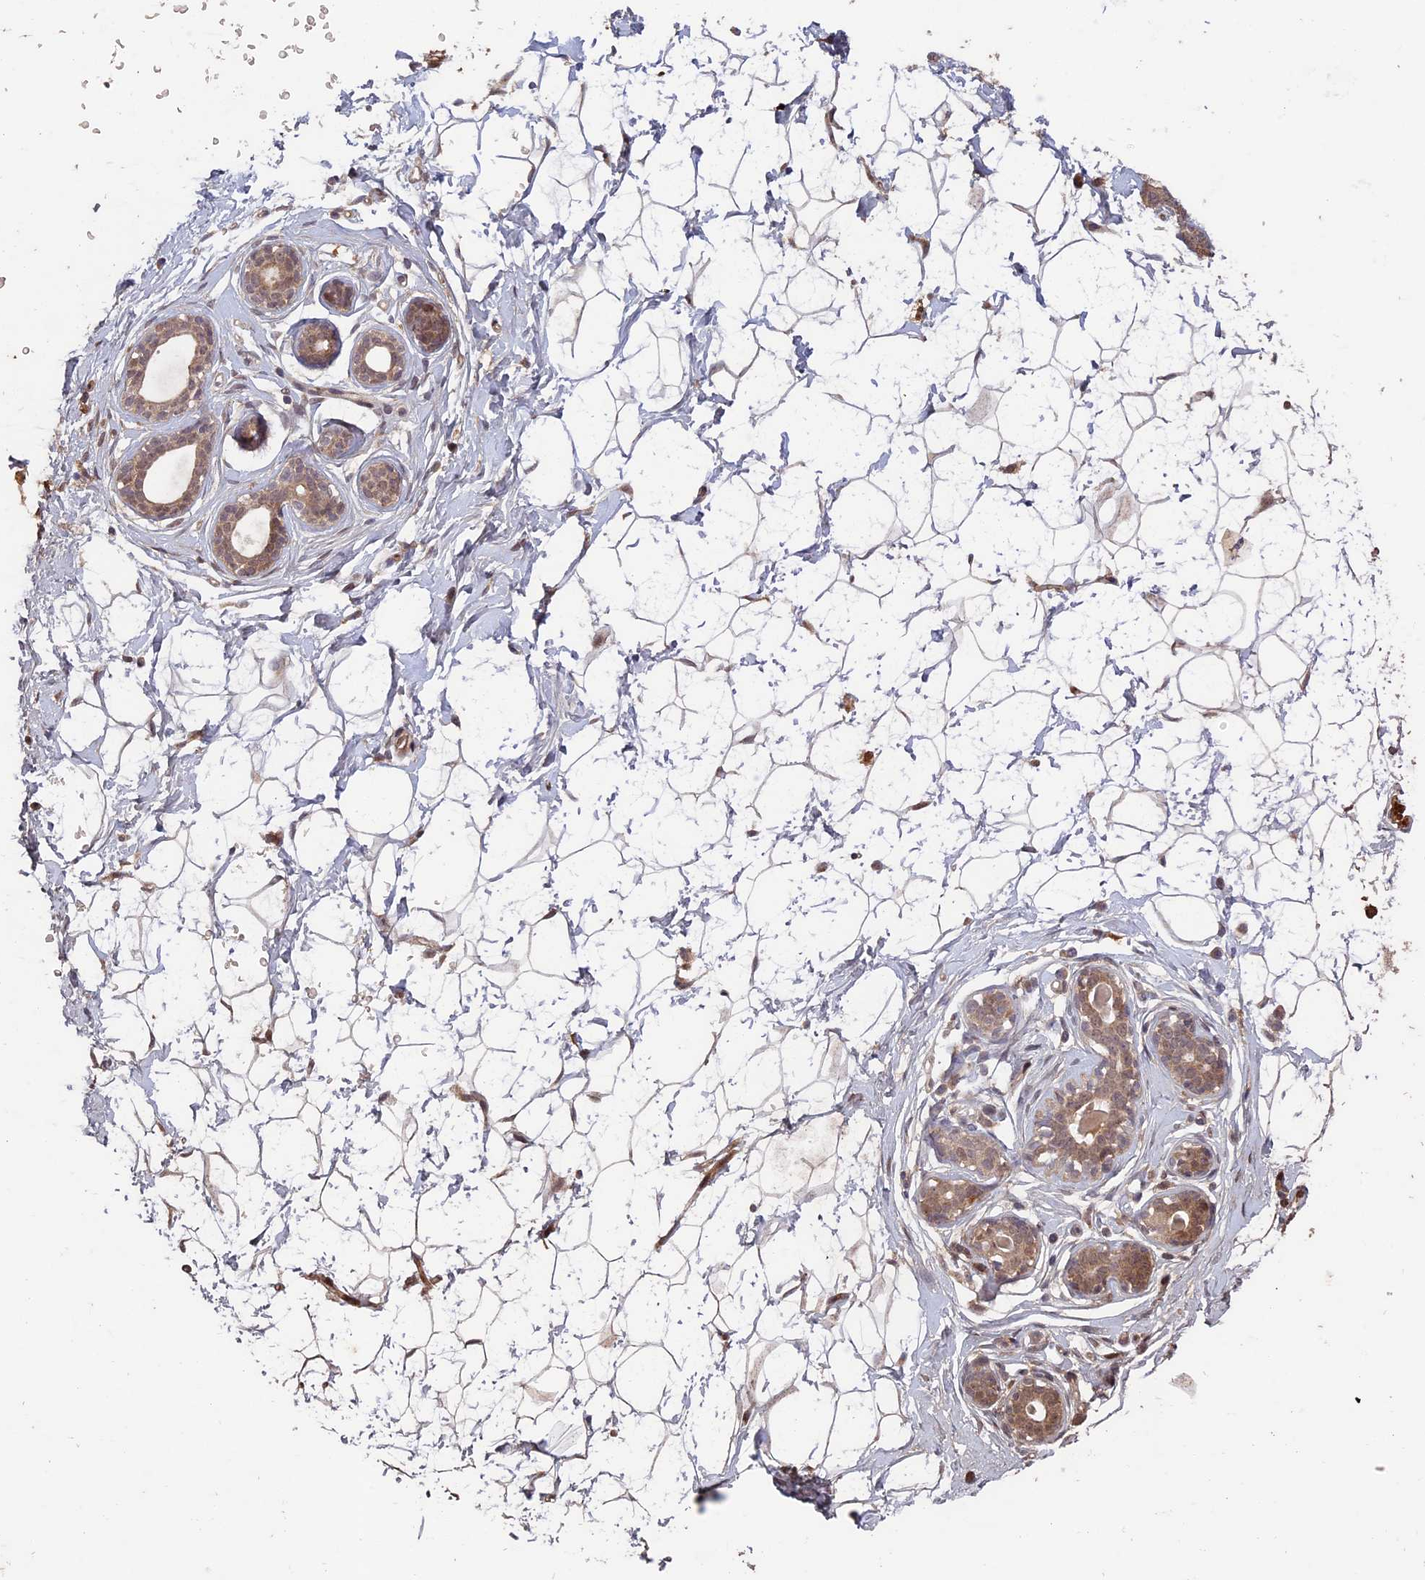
{"staining": {"intensity": "moderate", "quantity": ">75%", "location": "cytoplasmic/membranous"}, "tissue": "breast", "cell_type": "Adipocytes", "image_type": "normal", "snomed": [{"axis": "morphology", "description": "Normal tissue, NOS"}, {"axis": "morphology", "description": "Adenoma, NOS"}, {"axis": "topography", "description": "Breast"}], "caption": "Benign breast reveals moderate cytoplasmic/membranous expression in approximately >75% of adipocytes, visualized by immunohistochemistry.", "gene": "RCCD1", "patient": {"sex": "female", "age": 23}}